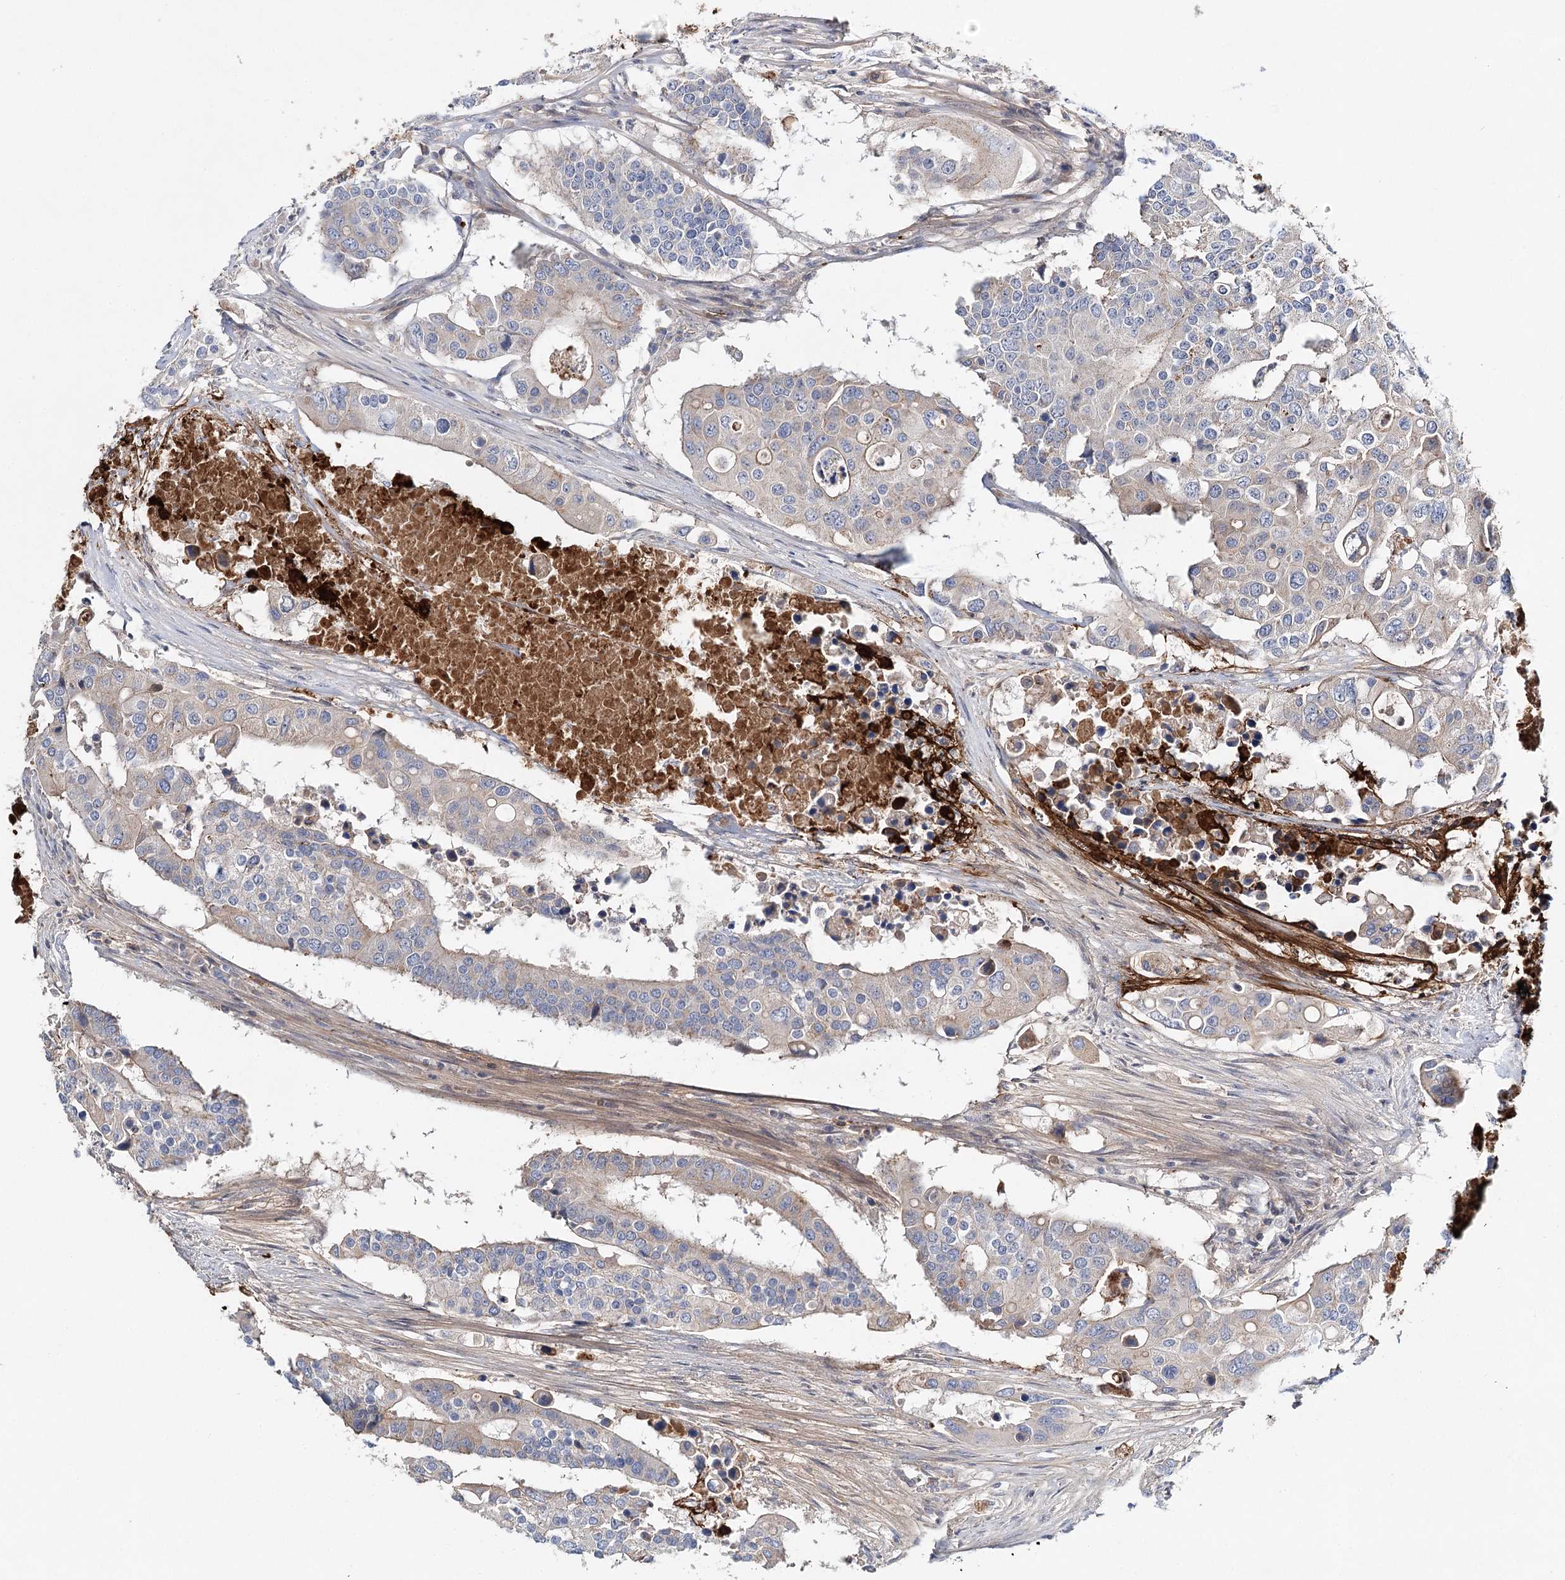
{"staining": {"intensity": "moderate", "quantity": "<25%", "location": "cytoplasmic/membranous"}, "tissue": "colorectal cancer", "cell_type": "Tumor cells", "image_type": "cancer", "snomed": [{"axis": "morphology", "description": "Adenocarcinoma, NOS"}, {"axis": "topography", "description": "Colon"}], "caption": "Protein staining of colorectal cancer tissue demonstrates moderate cytoplasmic/membranous expression in about <25% of tumor cells.", "gene": "ALKBH8", "patient": {"sex": "male", "age": 77}}